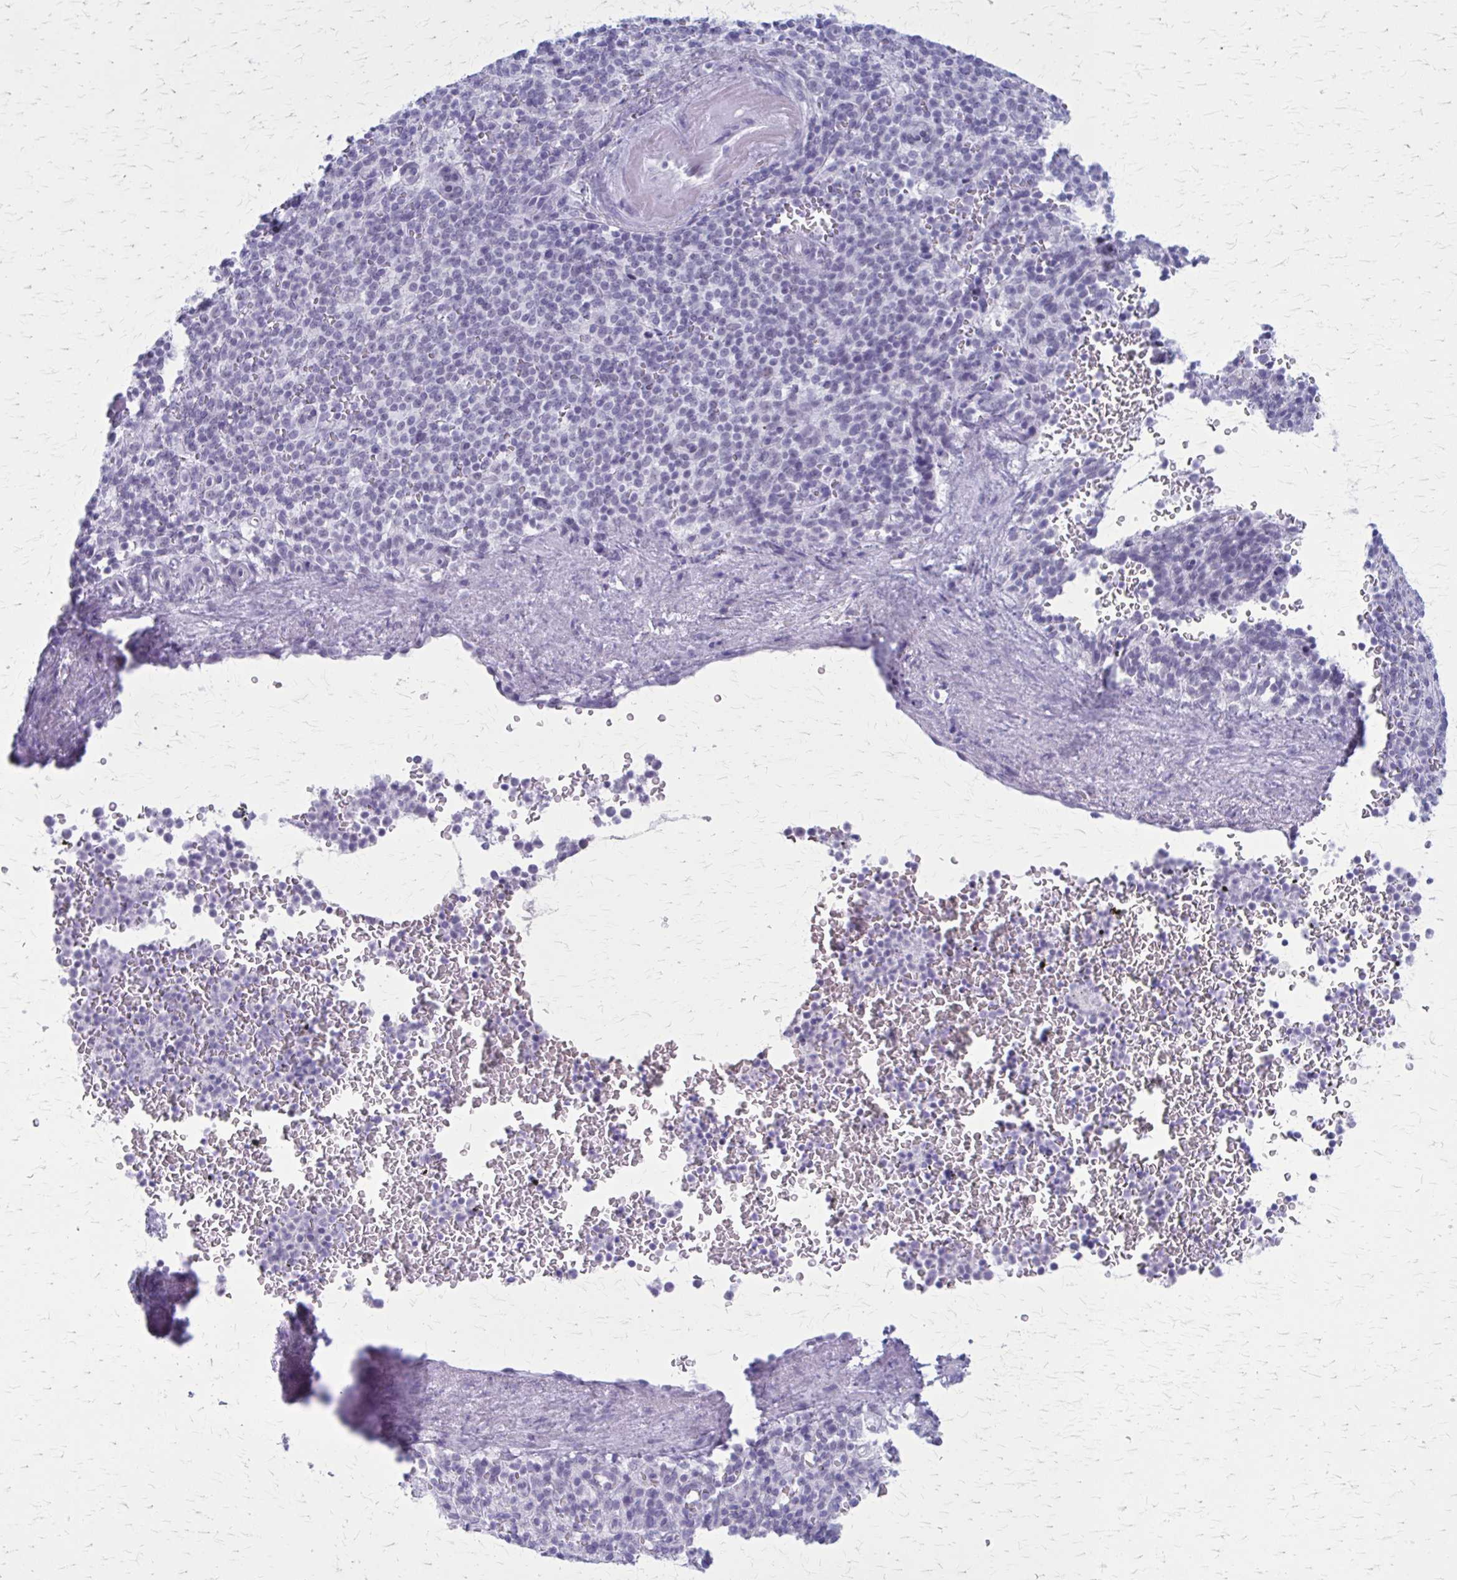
{"staining": {"intensity": "negative", "quantity": "none", "location": "none"}, "tissue": "spleen", "cell_type": "Cells in red pulp", "image_type": "normal", "snomed": [{"axis": "morphology", "description": "Normal tissue, NOS"}, {"axis": "topography", "description": "Spleen"}], "caption": "Cells in red pulp are negative for brown protein staining in unremarkable spleen.", "gene": "GAD1", "patient": {"sex": "female", "age": 74}}